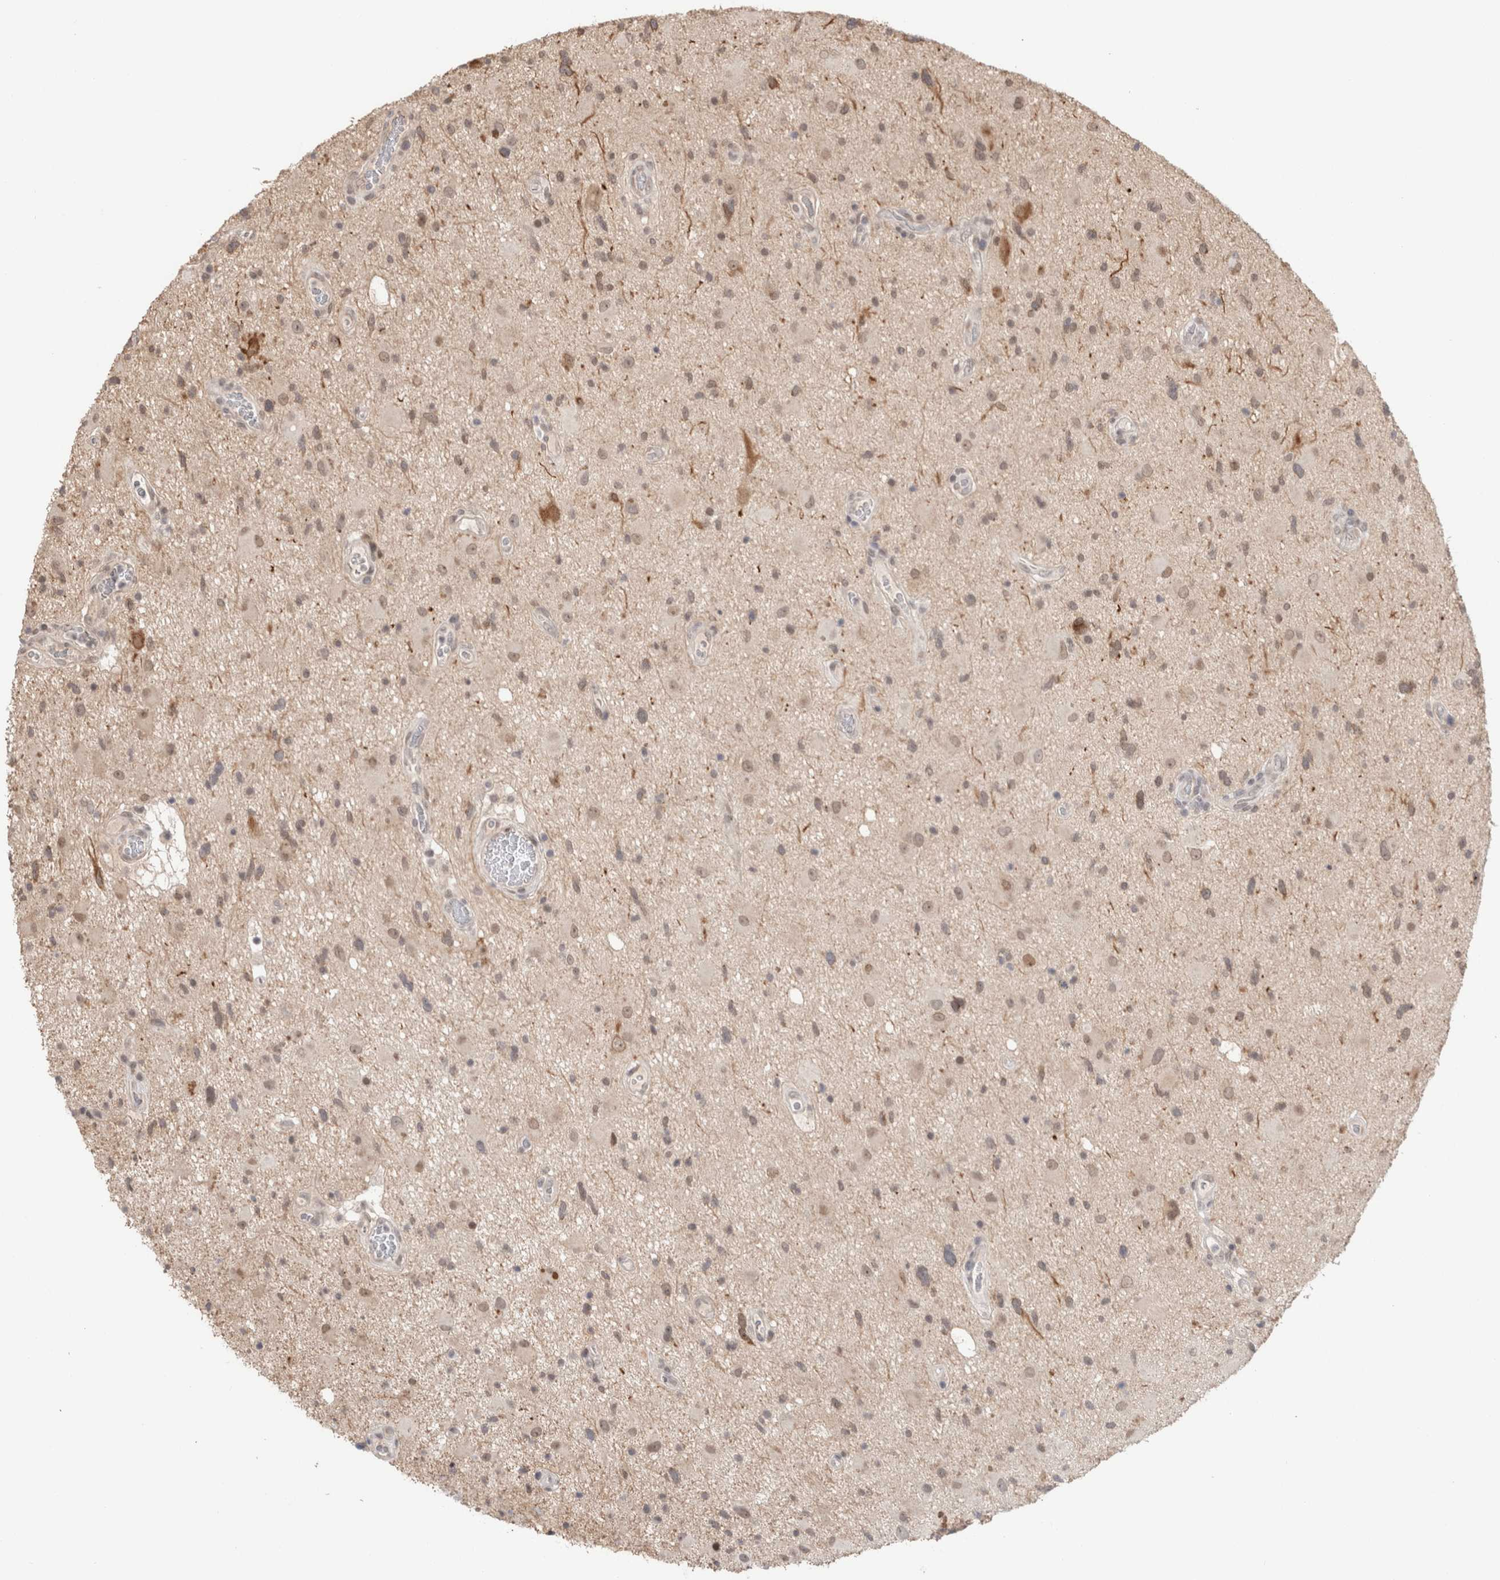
{"staining": {"intensity": "weak", "quantity": ">75%", "location": "cytoplasmic/membranous,nuclear"}, "tissue": "glioma", "cell_type": "Tumor cells", "image_type": "cancer", "snomed": [{"axis": "morphology", "description": "Glioma, malignant, High grade"}, {"axis": "topography", "description": "Brain"}], "caption": "Approximately >75% of tumor cells in human malignant glioma (high-grade) show weak cytoplasmic/membranous and nuclear protein staining as visualized by brown immunohistochemical staining.", "gene": "SYDE2", "patient": {"sex": "male", "age": 33}}